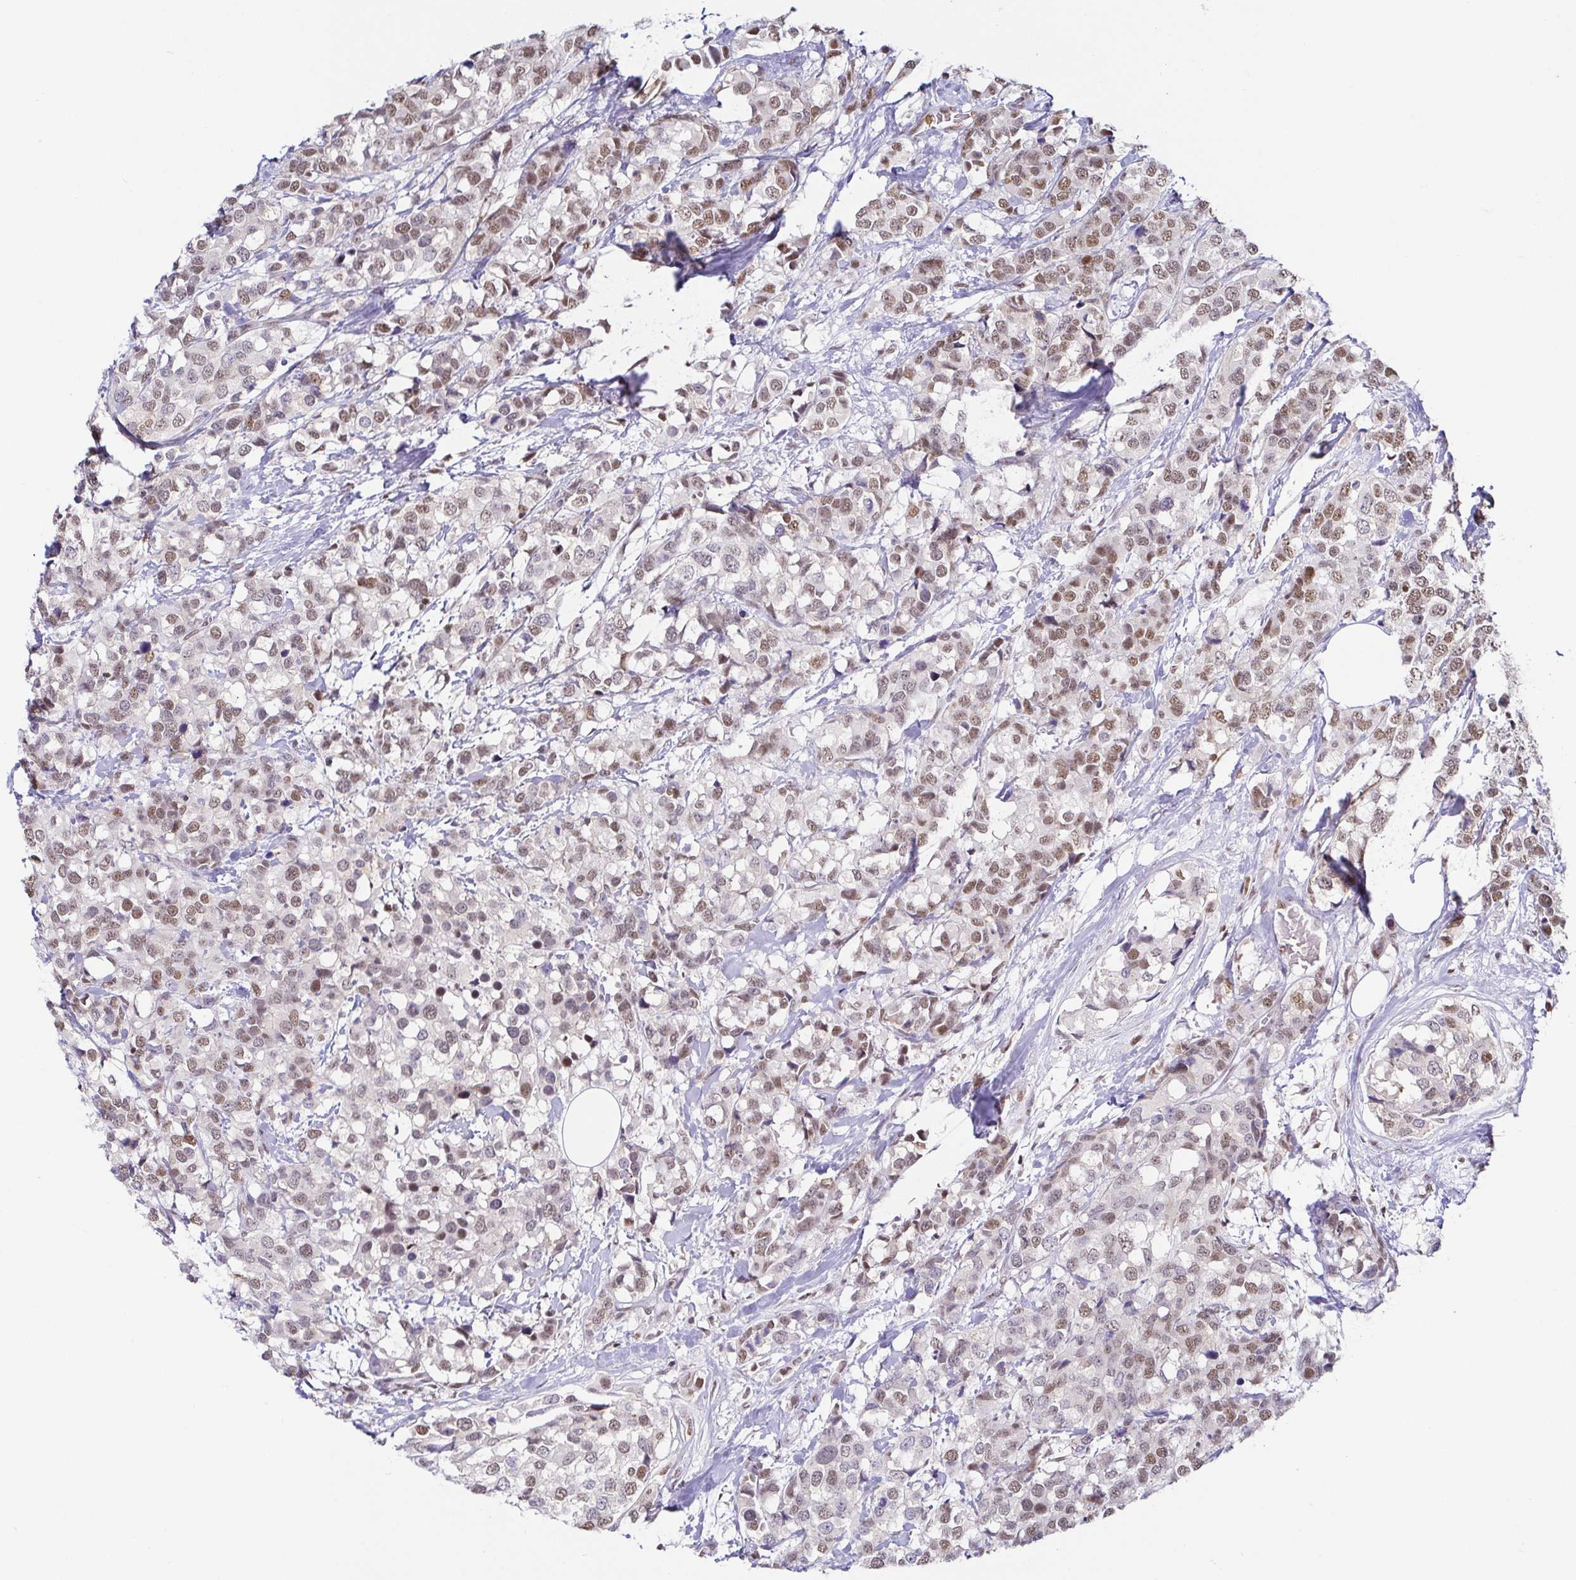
{"staining": {"intensity": "weak", "quantity": "25%-75%", "location": "nuclear"}, "tissue": "breast cancer", "cell_type": "Tumor cells", "image_type": "cancer", "snomed": [{"axis": "morphology", "description": "Lobular carcinoma"}, {"axis": "topography", "description": "Breast"}], "caption": "Immunohistochemical staining of human breast lobular carcinoma exhibits low levels of weak nuclear staining in approximately 25%-75% of tumor cells.", "gene": "EWSR1", "patient": {"sex": "female", "age": 59}}